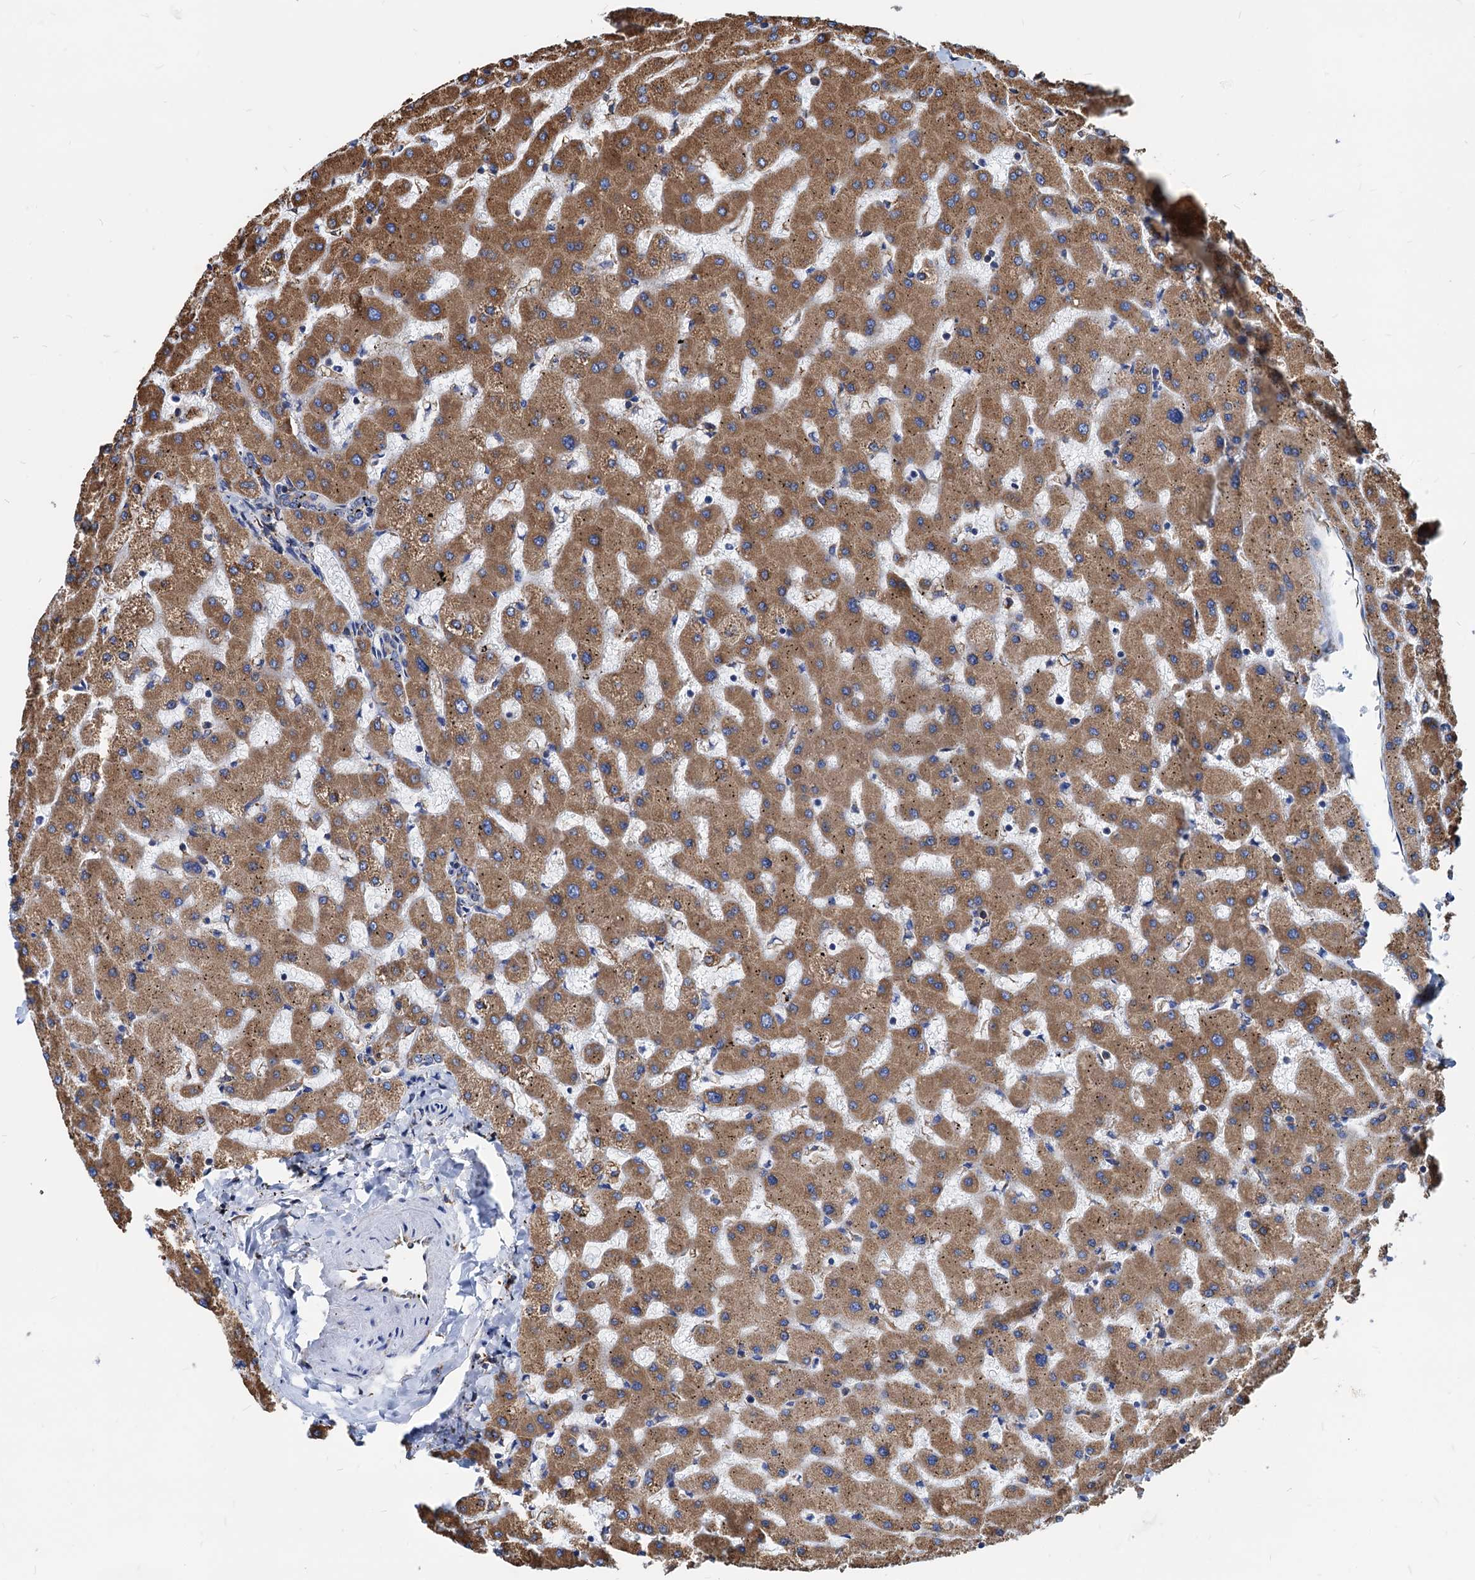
{"staining": {"intensity": "moderate", "quantity": "25%-75%", "location": "cytoplasmic/membranous"}, "tissue": "liver", "cell_type": "Cholangiocytes", "image_type": "normal", "snomed": [{"axis": "morphology", "description": "Normal tissue, NOS"}, {"axis": "topography", "description": "Liver"}], "caption": "Normal liver shows moderate cytoplasmic/membranous expression in about 25%-75% of cholangiocytes (DAB IHC with brightfield microscopy, high magnification)..", "gene": "HSPA5", "patient": {"sex": "female", "age": 63}}